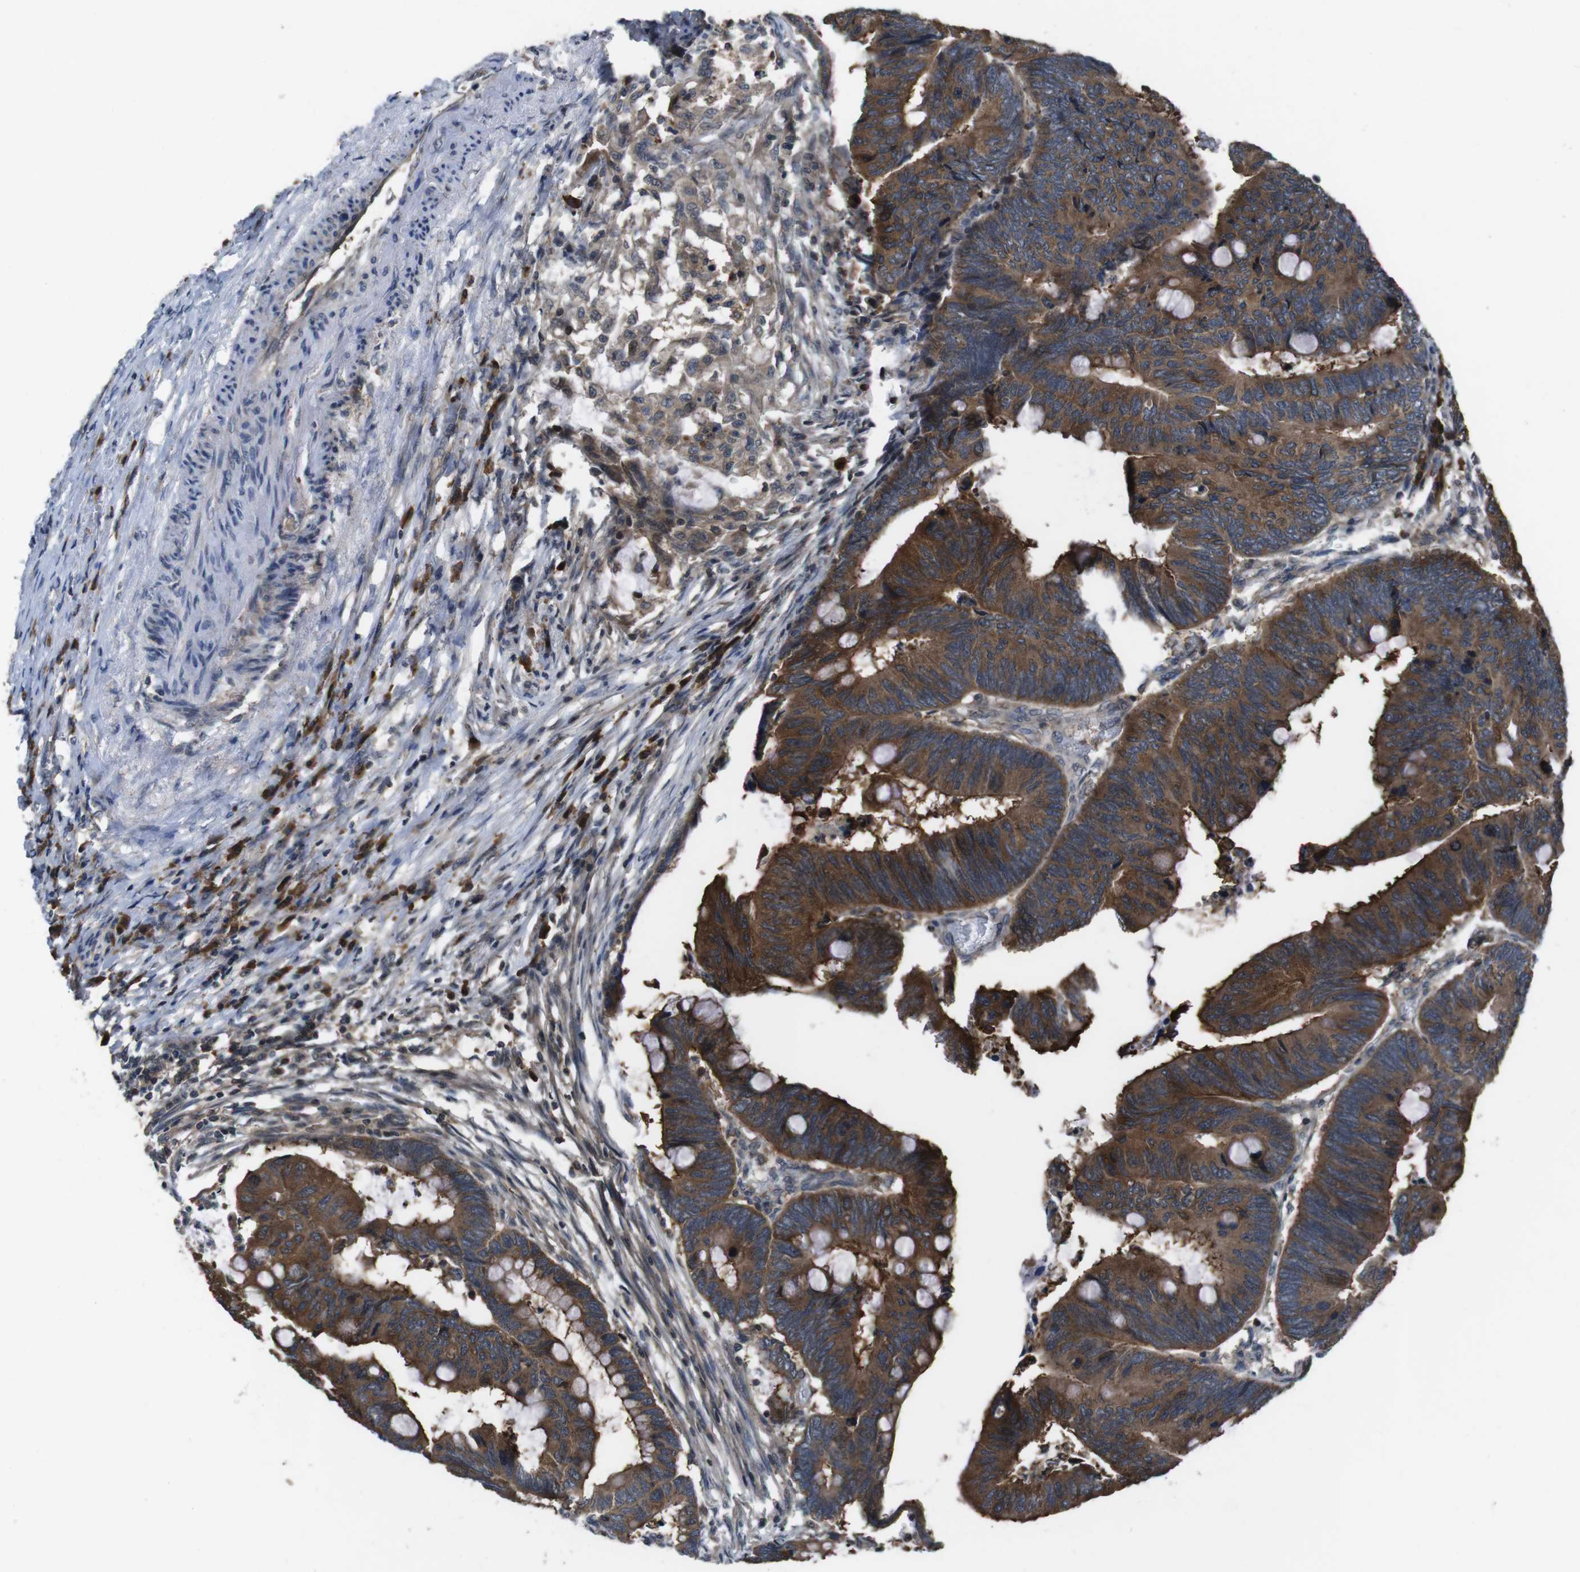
{"staining": {"intensity": "strong", "quantity": ">75%", "location": "cytoplasmic/membranous"}, "tissue": "colorectal cancer", "cell_type": "Tumor cells", "image_type": "cancer", "snomed": [{"axis": "morphology", "description": "Normal tissue, NOS"}, {"axis": "morphology", "description": "Adenocarcinoma, NOS"}, {"axis": "topography", "description": "Rectum"}, {"axis": "topography", "description": "Peripheral nerve tissue"}], "caption": "DAB (3,3'-diaminobenzidine) immunohistochemical staining of colorectal cancer demonstrates strong cytoplasmic/membranous protein positivity in approximately >75% of tumor cells. (DAB (3,3'-diaminobenzidine) IHC with brightfield microscopy, high magnification).", "gene": "SLC22A23", "patient": {"sex": "male", "age": 92}}